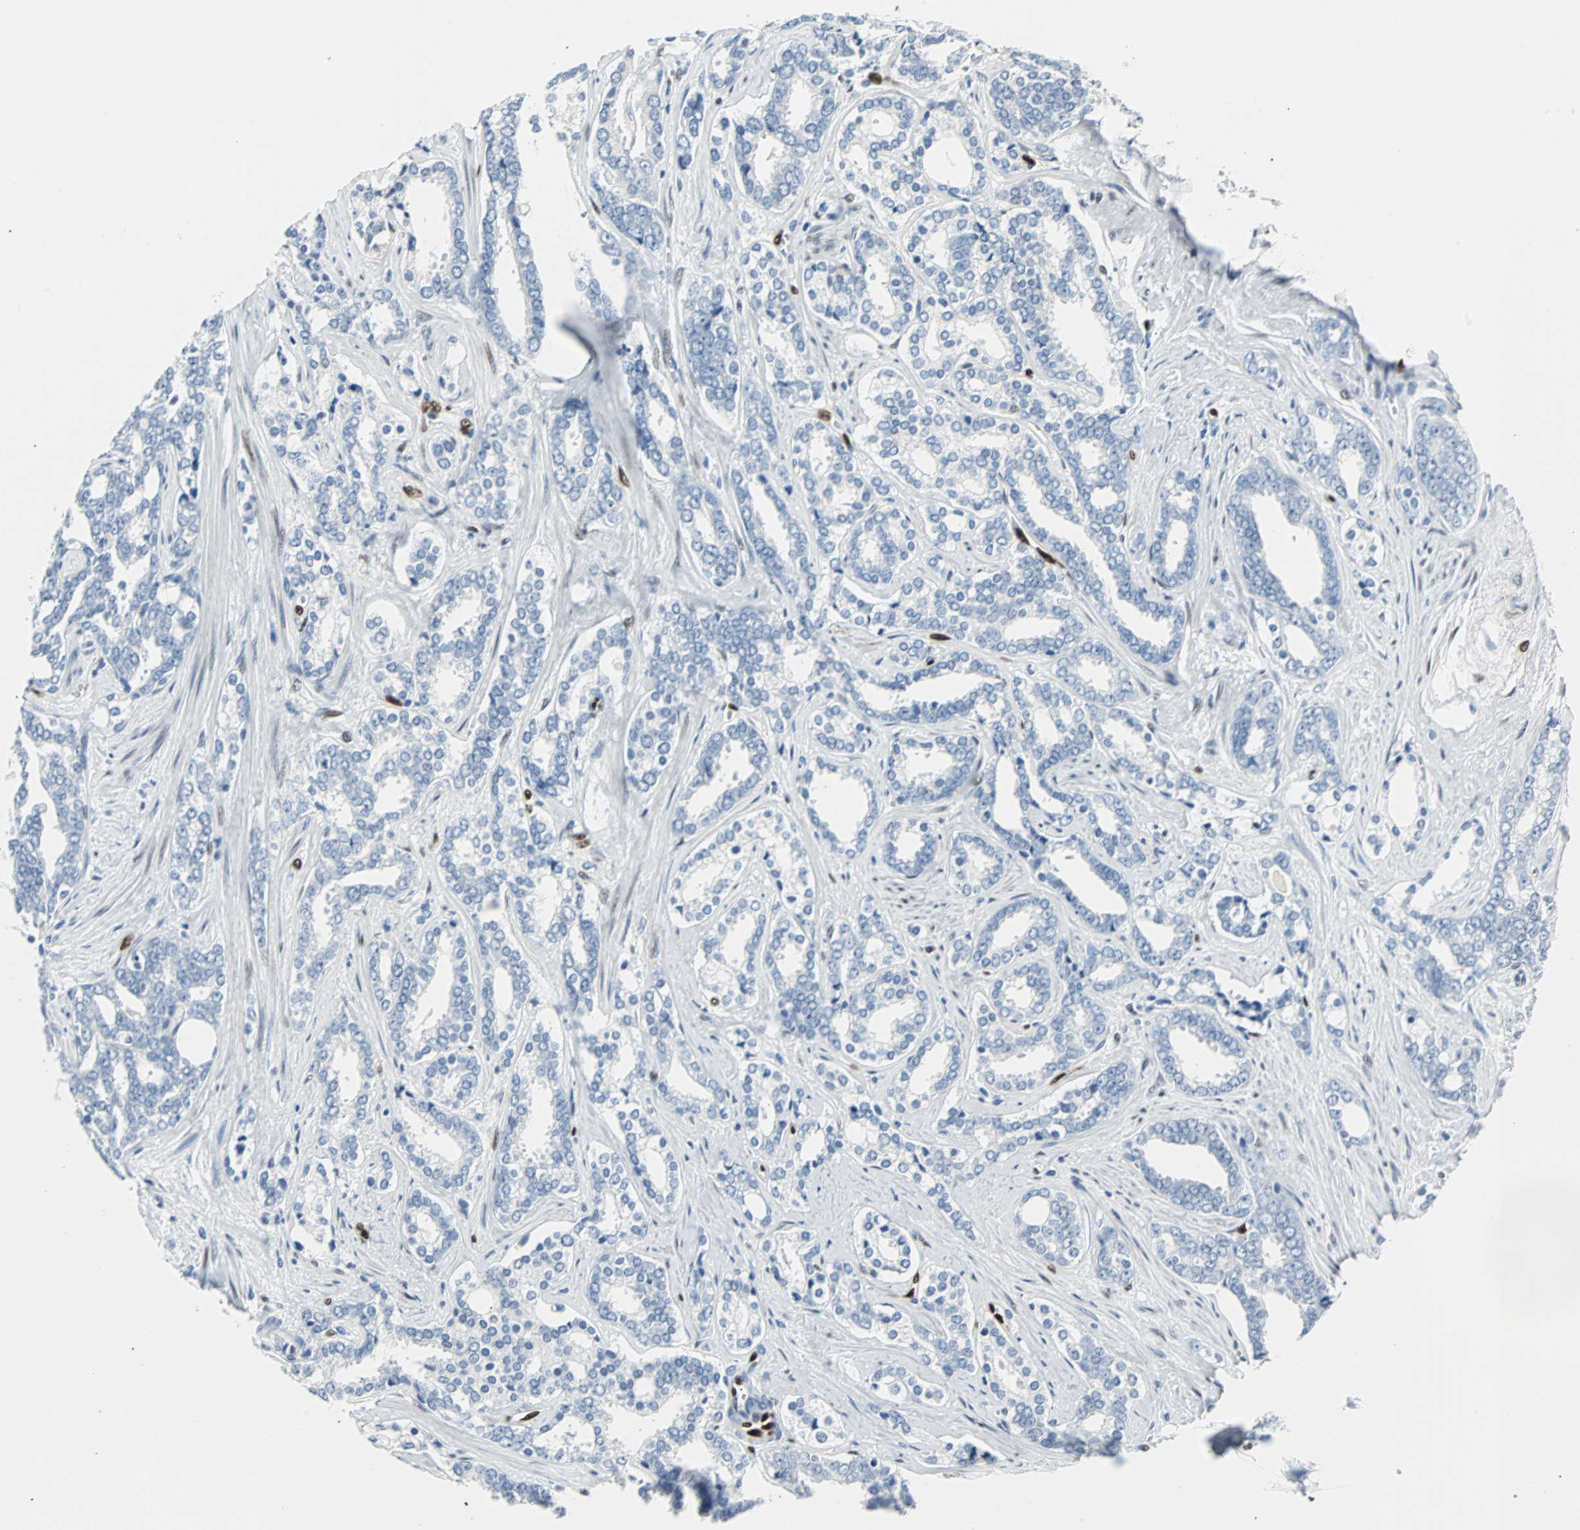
{"staining": {"intensity": "negative", "quantity": "none", "location": "none"}, "tissue": "prostate cancer", "cell_type": "Tumor cells", "image_type": "cancer", "snomed": [{"axis": "morphology", "description": "Adenocarcinoma, High grade"}, {"axis": "topography", "description": "Prostate"}], "caption": "Prostate cancer (high-grade adenocarcinoma) stained for a protein using IHC displays no positivity tumor cells.", "gene": "IL33", "patient": {"sex": "male", "age": 67}}